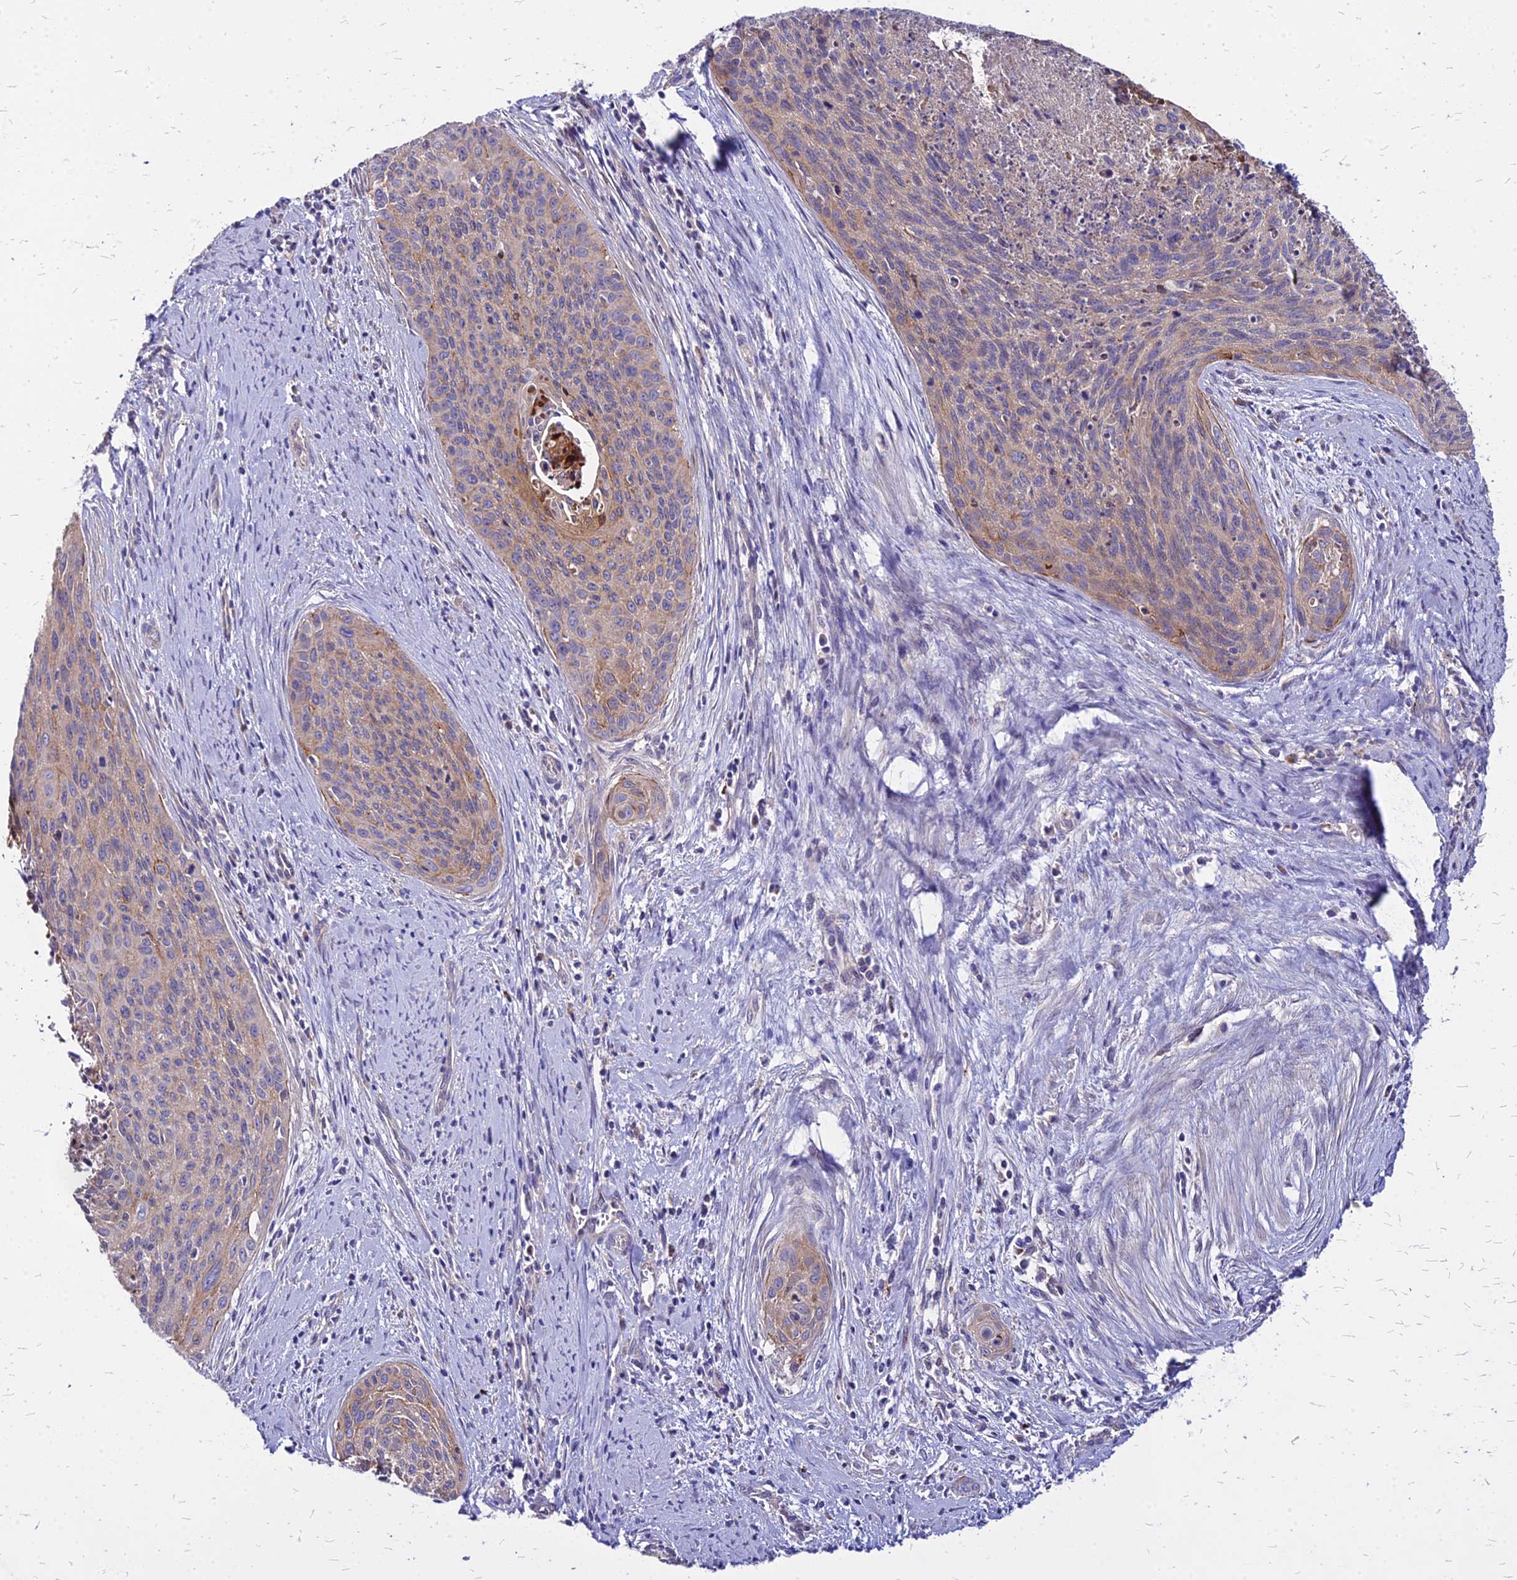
{"staining": {"intensity": "weak", "quantity": "25%-75%", "location": "cytoplasmic/membranous"}, "tissue": "cervical cancer", "cell_type": "Tumor cells", "image_type": "cancer", "snomed": [{"axis": "morphology", "description": "Squamous cell carcinoma, NOS"}, {"axis": "topography", "description": "Cervix"}], "caption": "High-power microscopy captured an IHC histopathology image of cervical cancer (squamous cell carcinoma), revealing weak cytoplasmic/membranous expression in about 25%-75% of tumor cells.", "gene": "COMMD10", "patient": {"sex": "female", "age": 55}}